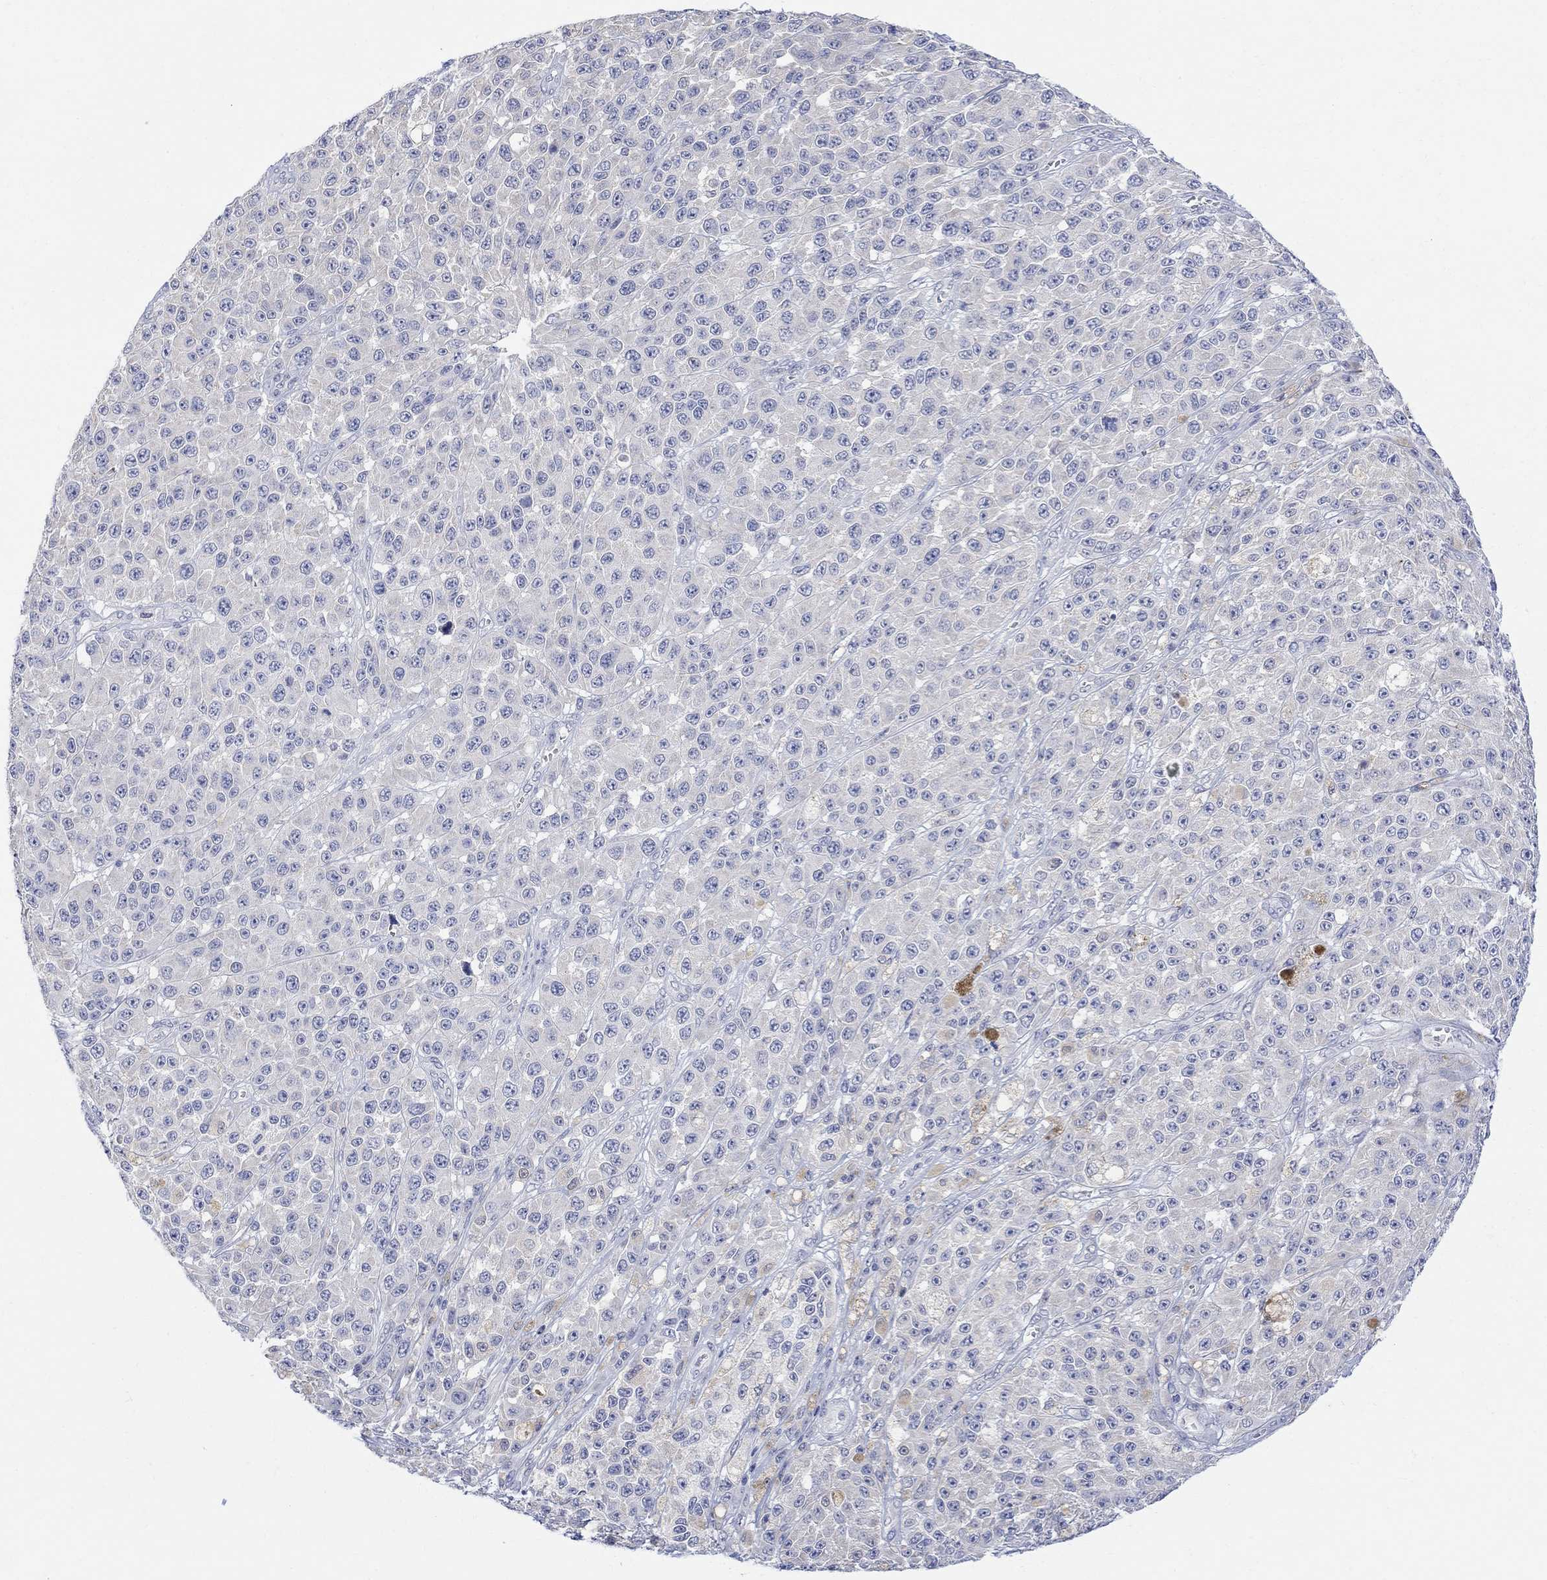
{"staining": {"intensity": "negative", "quantity": "none", "location": "none"}, "tissue": "melanoma", "cell_type": "Tumor cells", "image_type": "cancer", "snomed": [{"axis": "morphology", "description": "Malignant melanoma, NOS"}, {"axis": "topography", "description": "Skin"}], "caption": "IHC image of human melanoma stained for a protein (brown), which demonstrates no positivity in tumor cells.", "gene": "FBP2", "patient": {"sex": "female", "age": 58}}